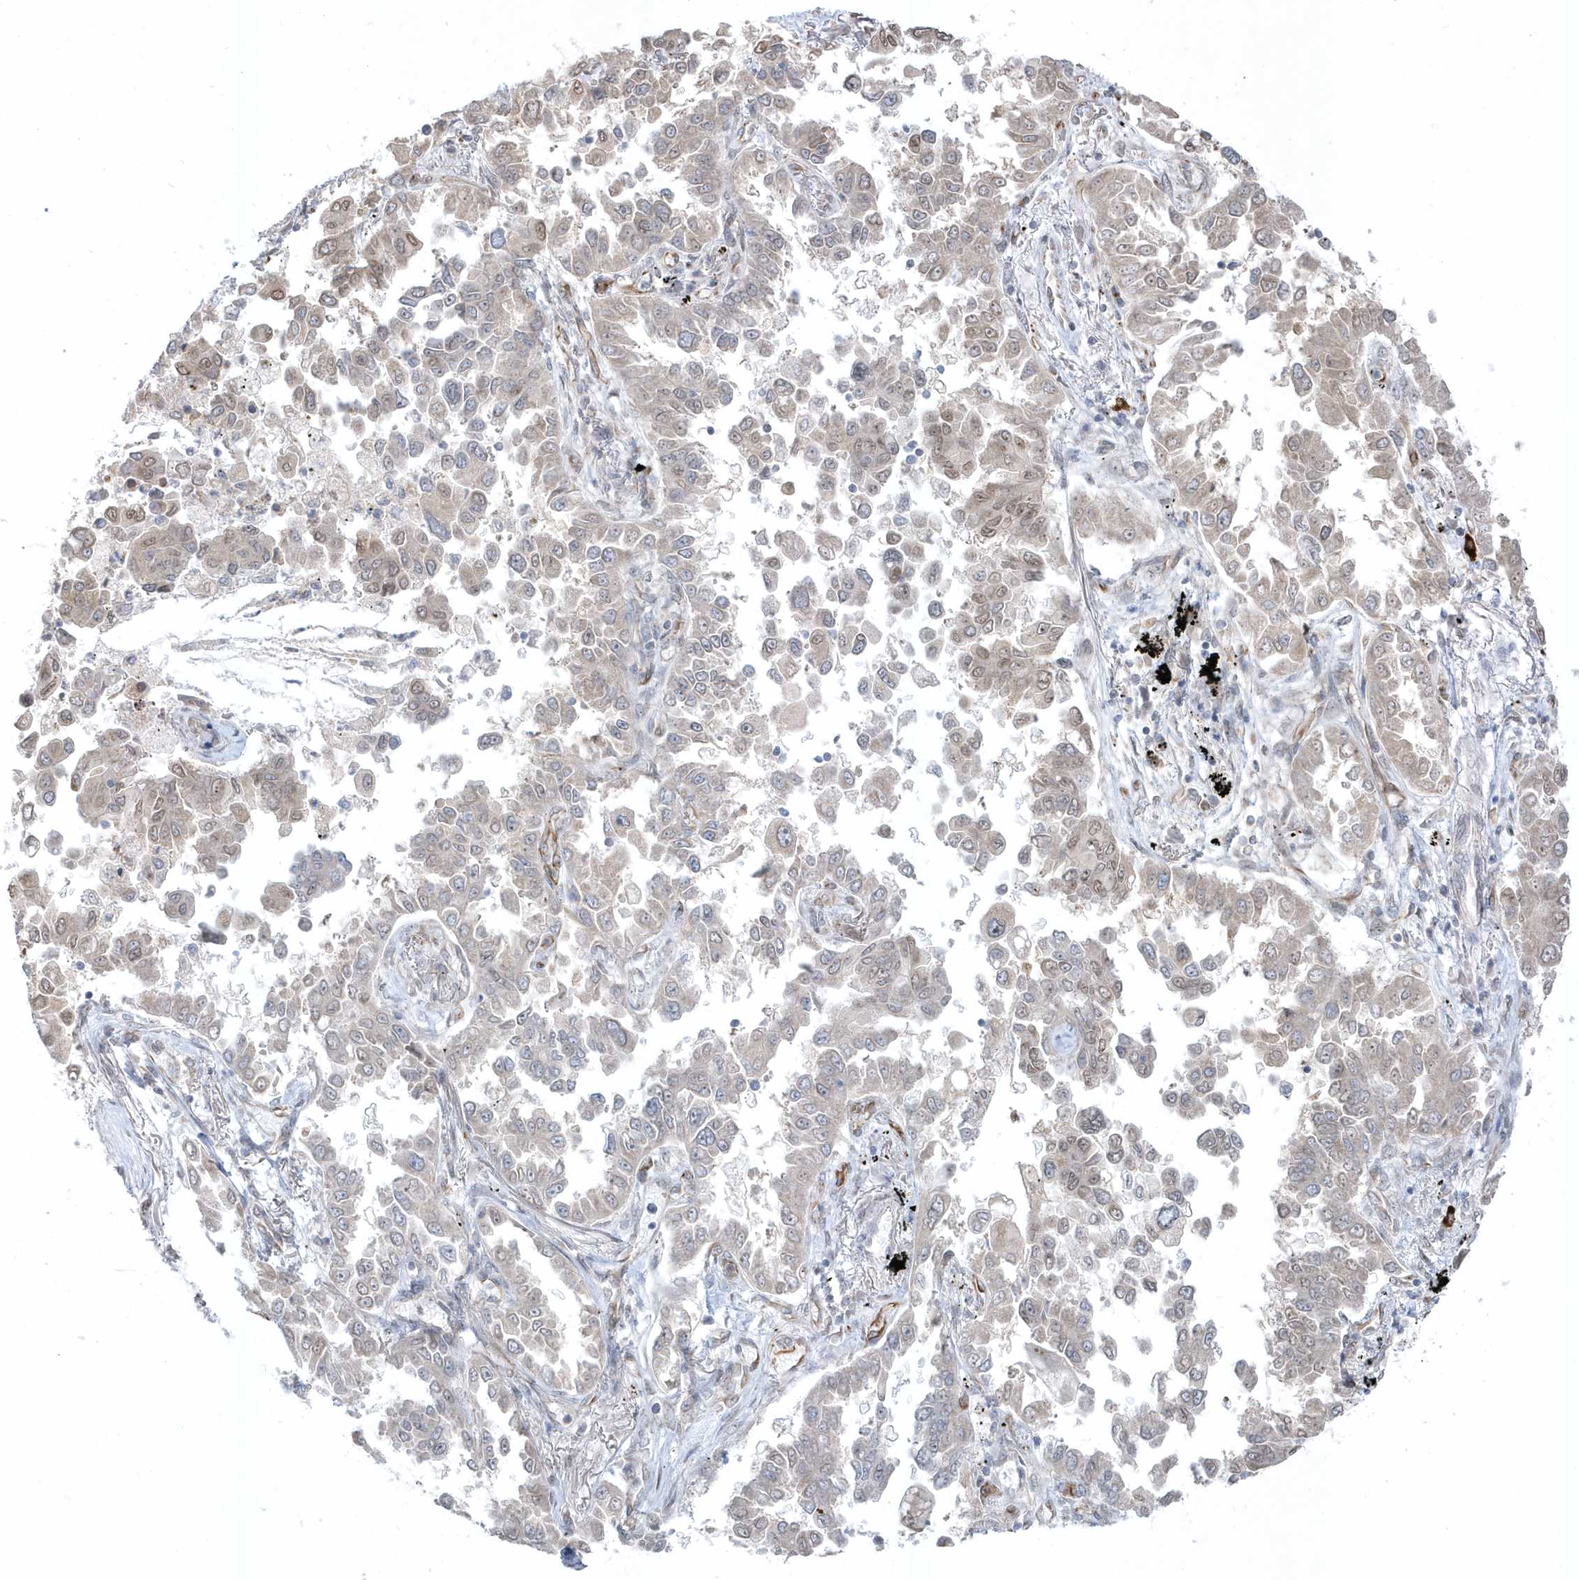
{"staining": {"intensity": "weak", "quantity": "25%-75%", "location": "cytoplasmic/membranous,nuclear"}, "tissue": "lung cancer", "cell_type": "Tumor cells", "image_type": "cancer", "snomed": [{"axis": "morphology", "description": "Adenocarcinoma, NOS"}, {"axis": "topography", "description": "Lung"}], "caption": "A low amount of weak cytoplasmic/membranous and nuclear positivity is appreciated in approximately 25%-75% of tumor cells in adenocarcinoma (lung) tissue.", "gene": "DHX57", "patient": {"sex": "female", "age": 67}}